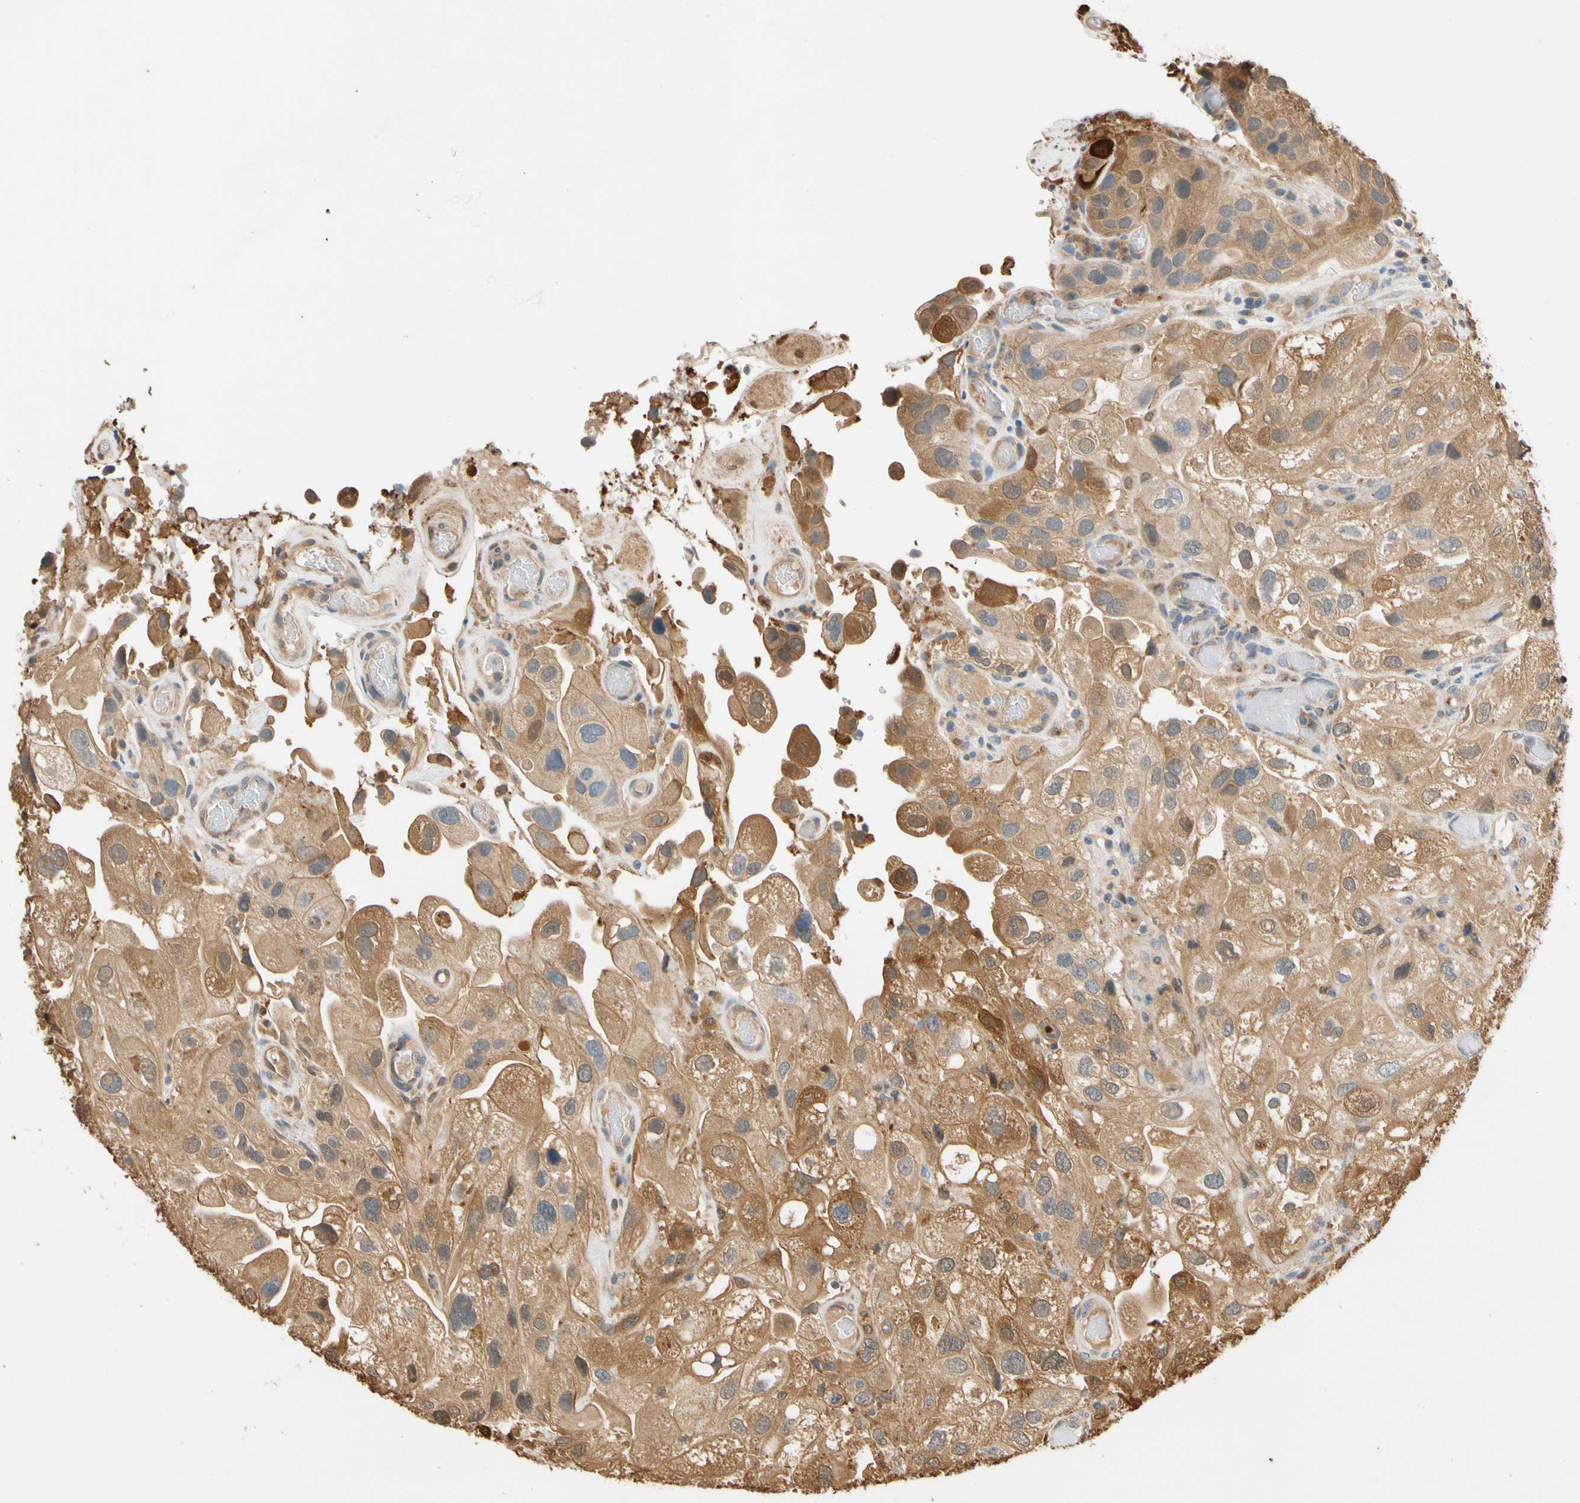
{"staining": {"intensity": "moderate", "quantity": ">75%", "location": "cytoplasmic/membranous"}, "tissue": "urothelial cancer", "cell_type": "Tumor cells", "image_type": "cancer", "snomed": [{"axis": "morphology", "description": "Urothelial carcinoma, High grade"}, {"axis": "topography", "description": "Urinary bladder"}], "caption": "Moderate cytoplasmic/membranous protein expression is appreciated in approximately >75% of tumor cells in urothelial cancer. The staining was performed using DAB to visualize the protein expression in brown, while the nuclei were stained in blue with hematoxylin (Magnification: 20x).", "gene": "GPSM2", "patient": {"sex": "female", "age": 64}}